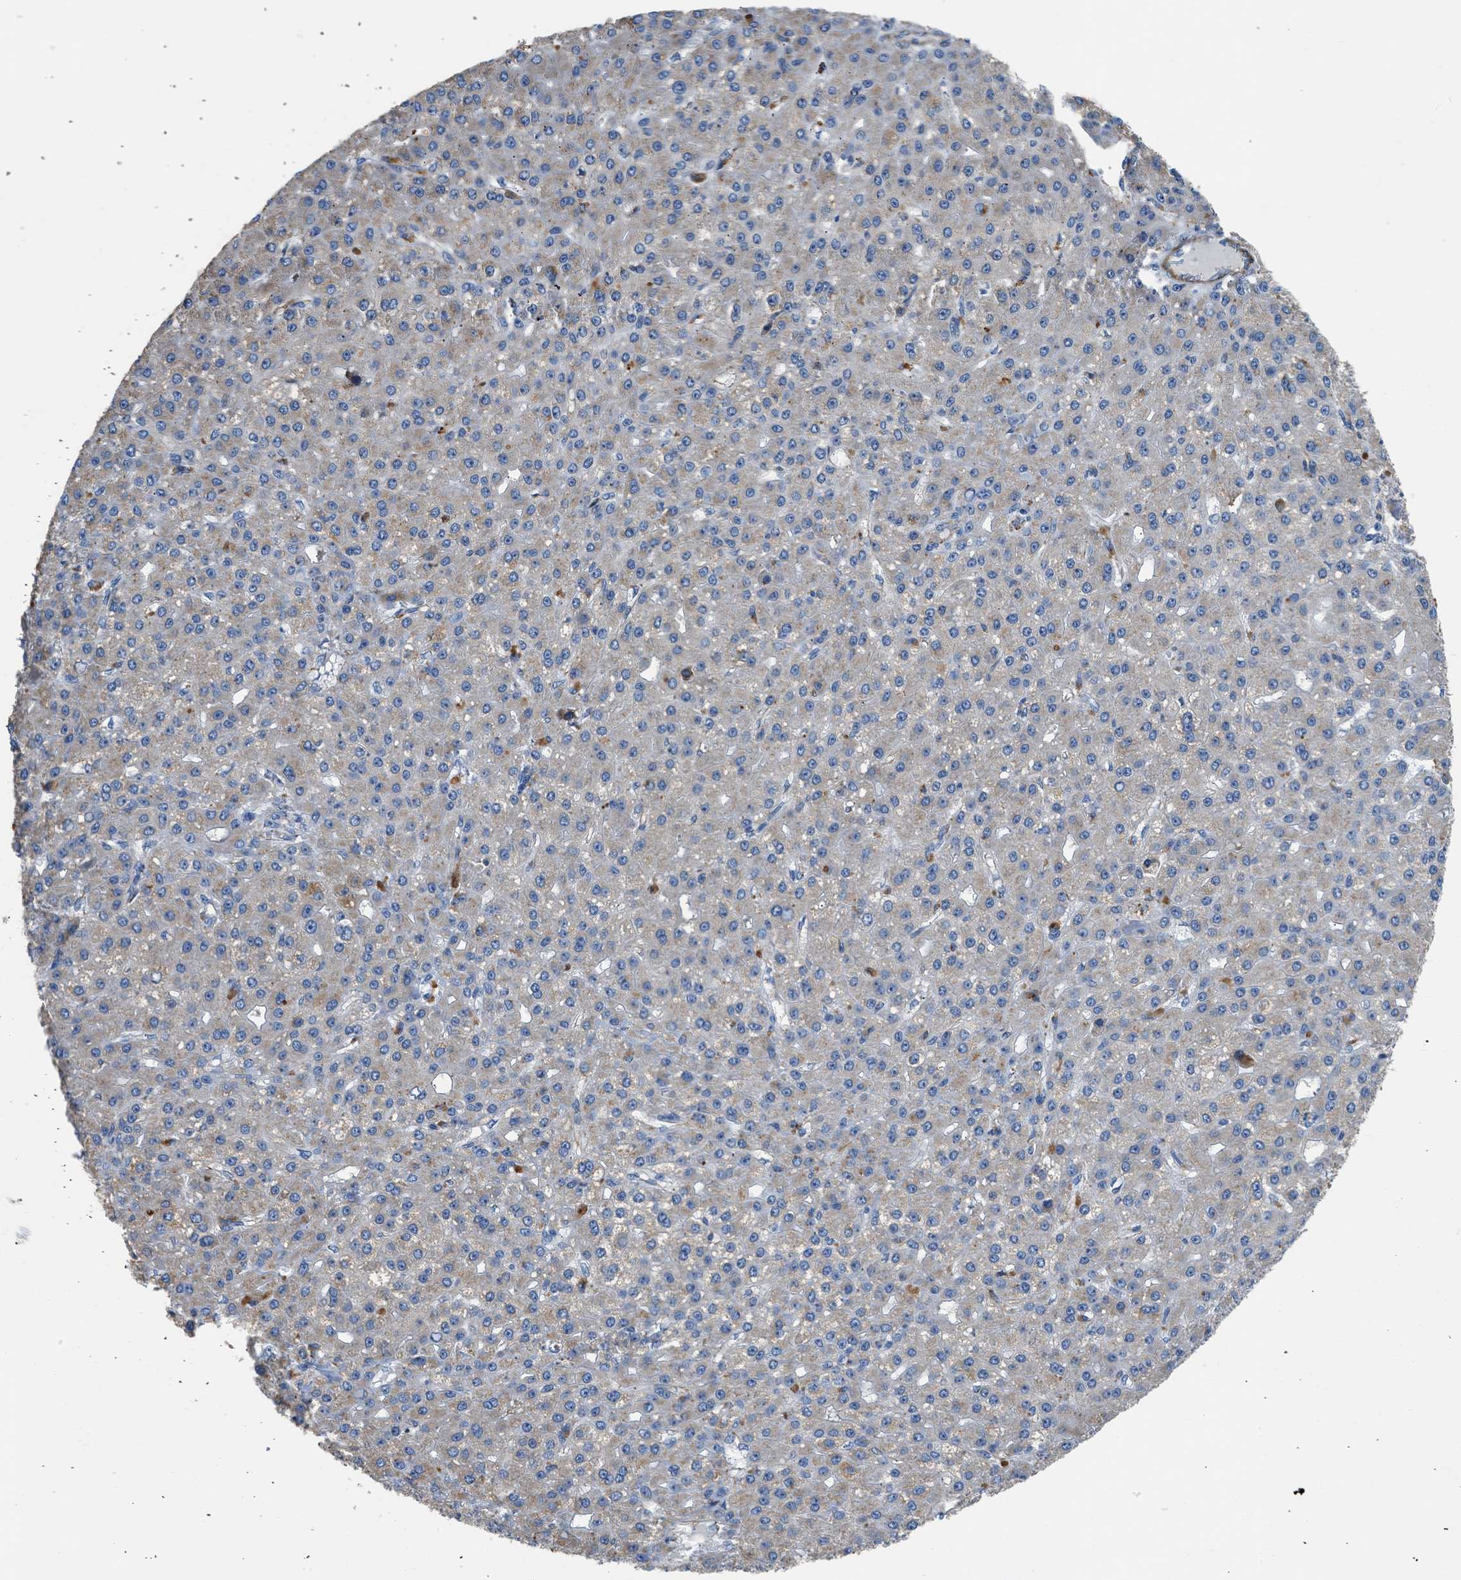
{"staining": {"intensity": "weak", "quantity": "25%-75%", "location": "cytoplasmic/membranous"}, "tissue": "liver cancer", "cell_type": "Tumor cells", "image_type": "cancer", "snomed": [{"axis": "morphology", "description": "Carcinoma, Hepatocellular, NOS"}, {"axis": "topography", "description": "Liver"}], "caption": "Immunohistochemistry (IHC) of human hepatocellular carcinoma (liver) reveals low levels of weak cytoplasmic/membranous expression in about 25%-75% of tumor cells.", "gene": "ULK4", "patient": {"sex": "male", "age": 67}}